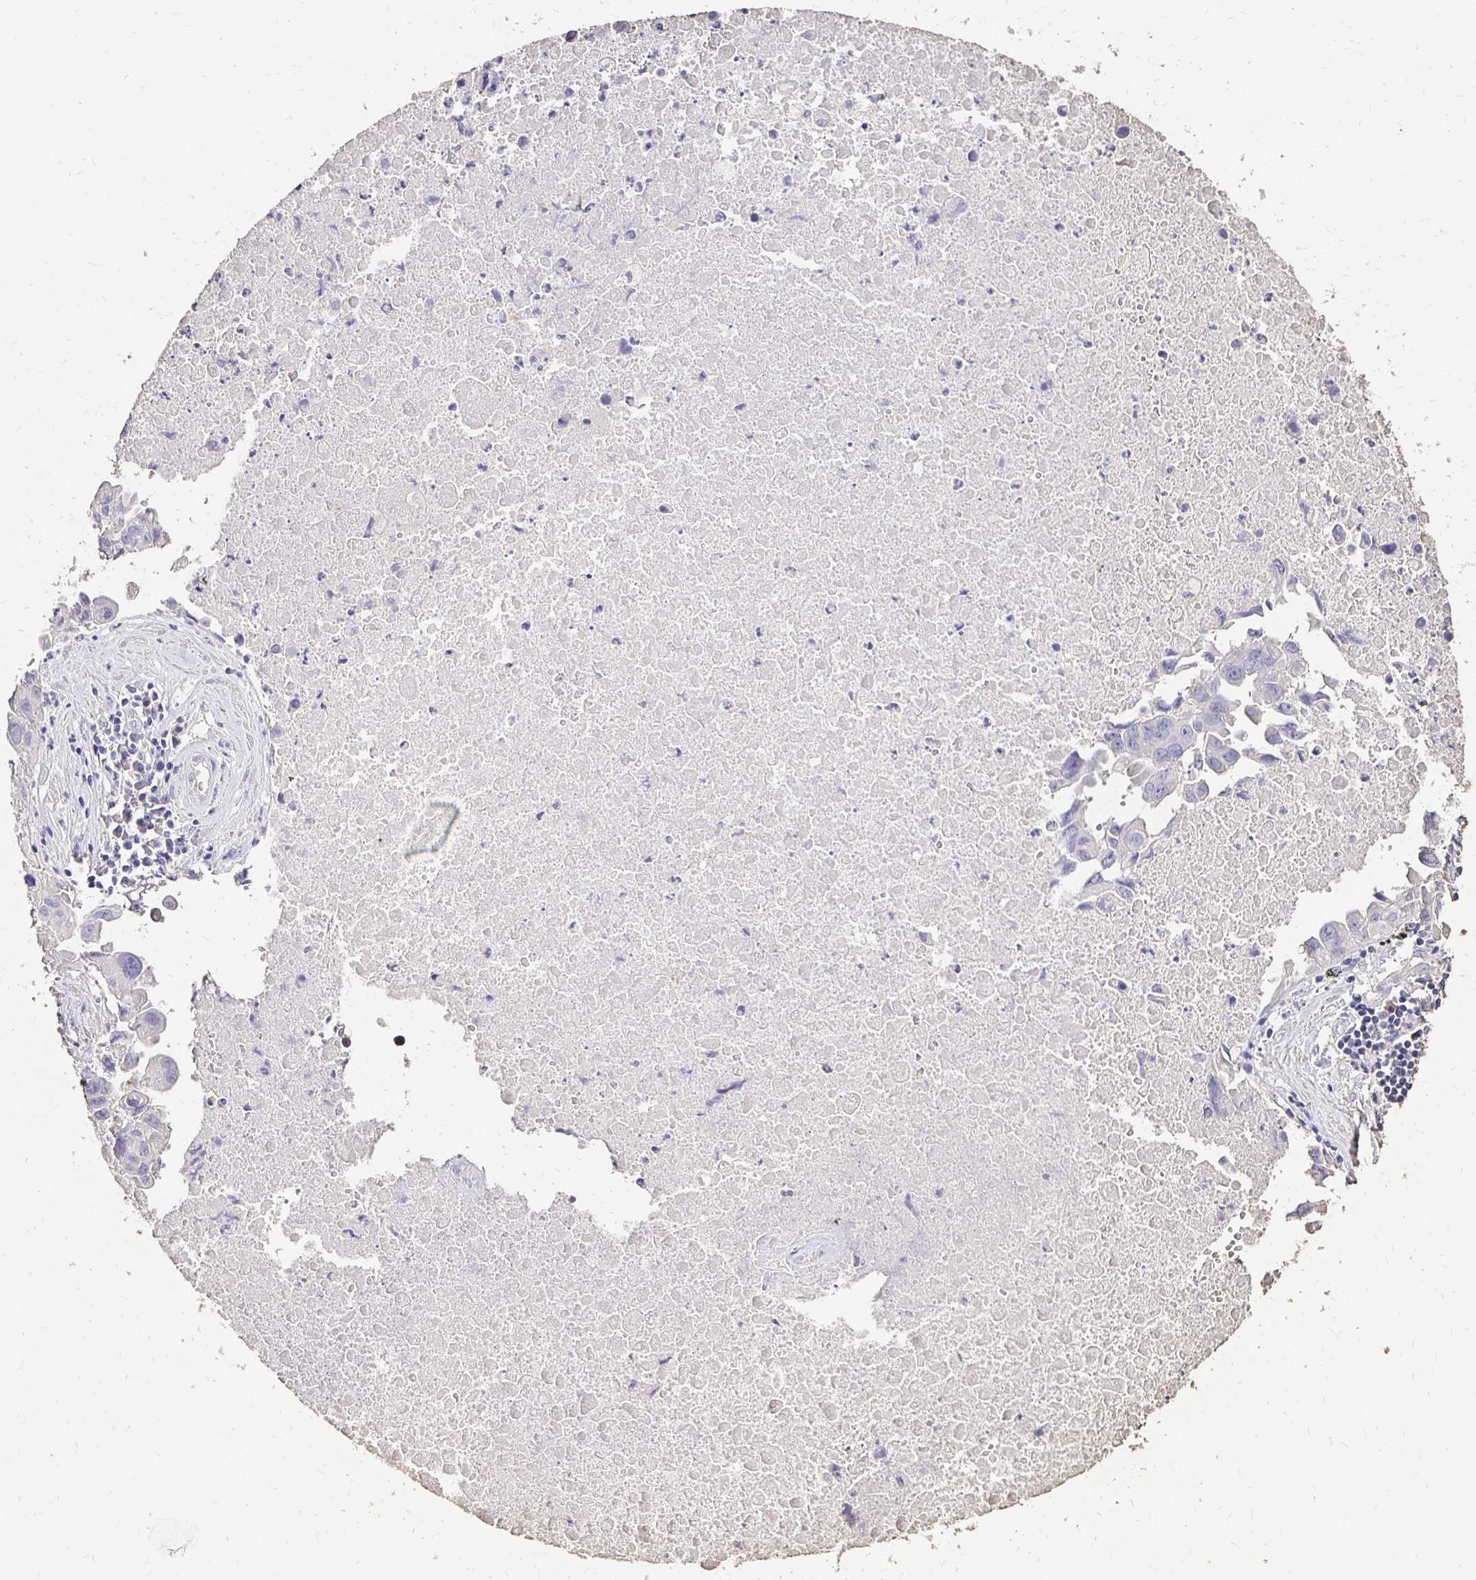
{"staining": {"intensity": "negative", "quantity": "none", "location": "none"}, "tissue": "lung cancer", "cell_type": "Tumor cells", "image_type": "cancer", "snomed": [{"axis": "morphology", "description": "Adenocarcinoma, NOS"}, {"axis": "topography", "description": "Lymph node"}, {"axis": "topography", "description": "Lung"}], "caption": "IHC of human lung adenocarcinoma demonstrates no positivity in tumor cells.", "gene": "UGT1A6", "patient": {"sex": "male", "age": 64}}